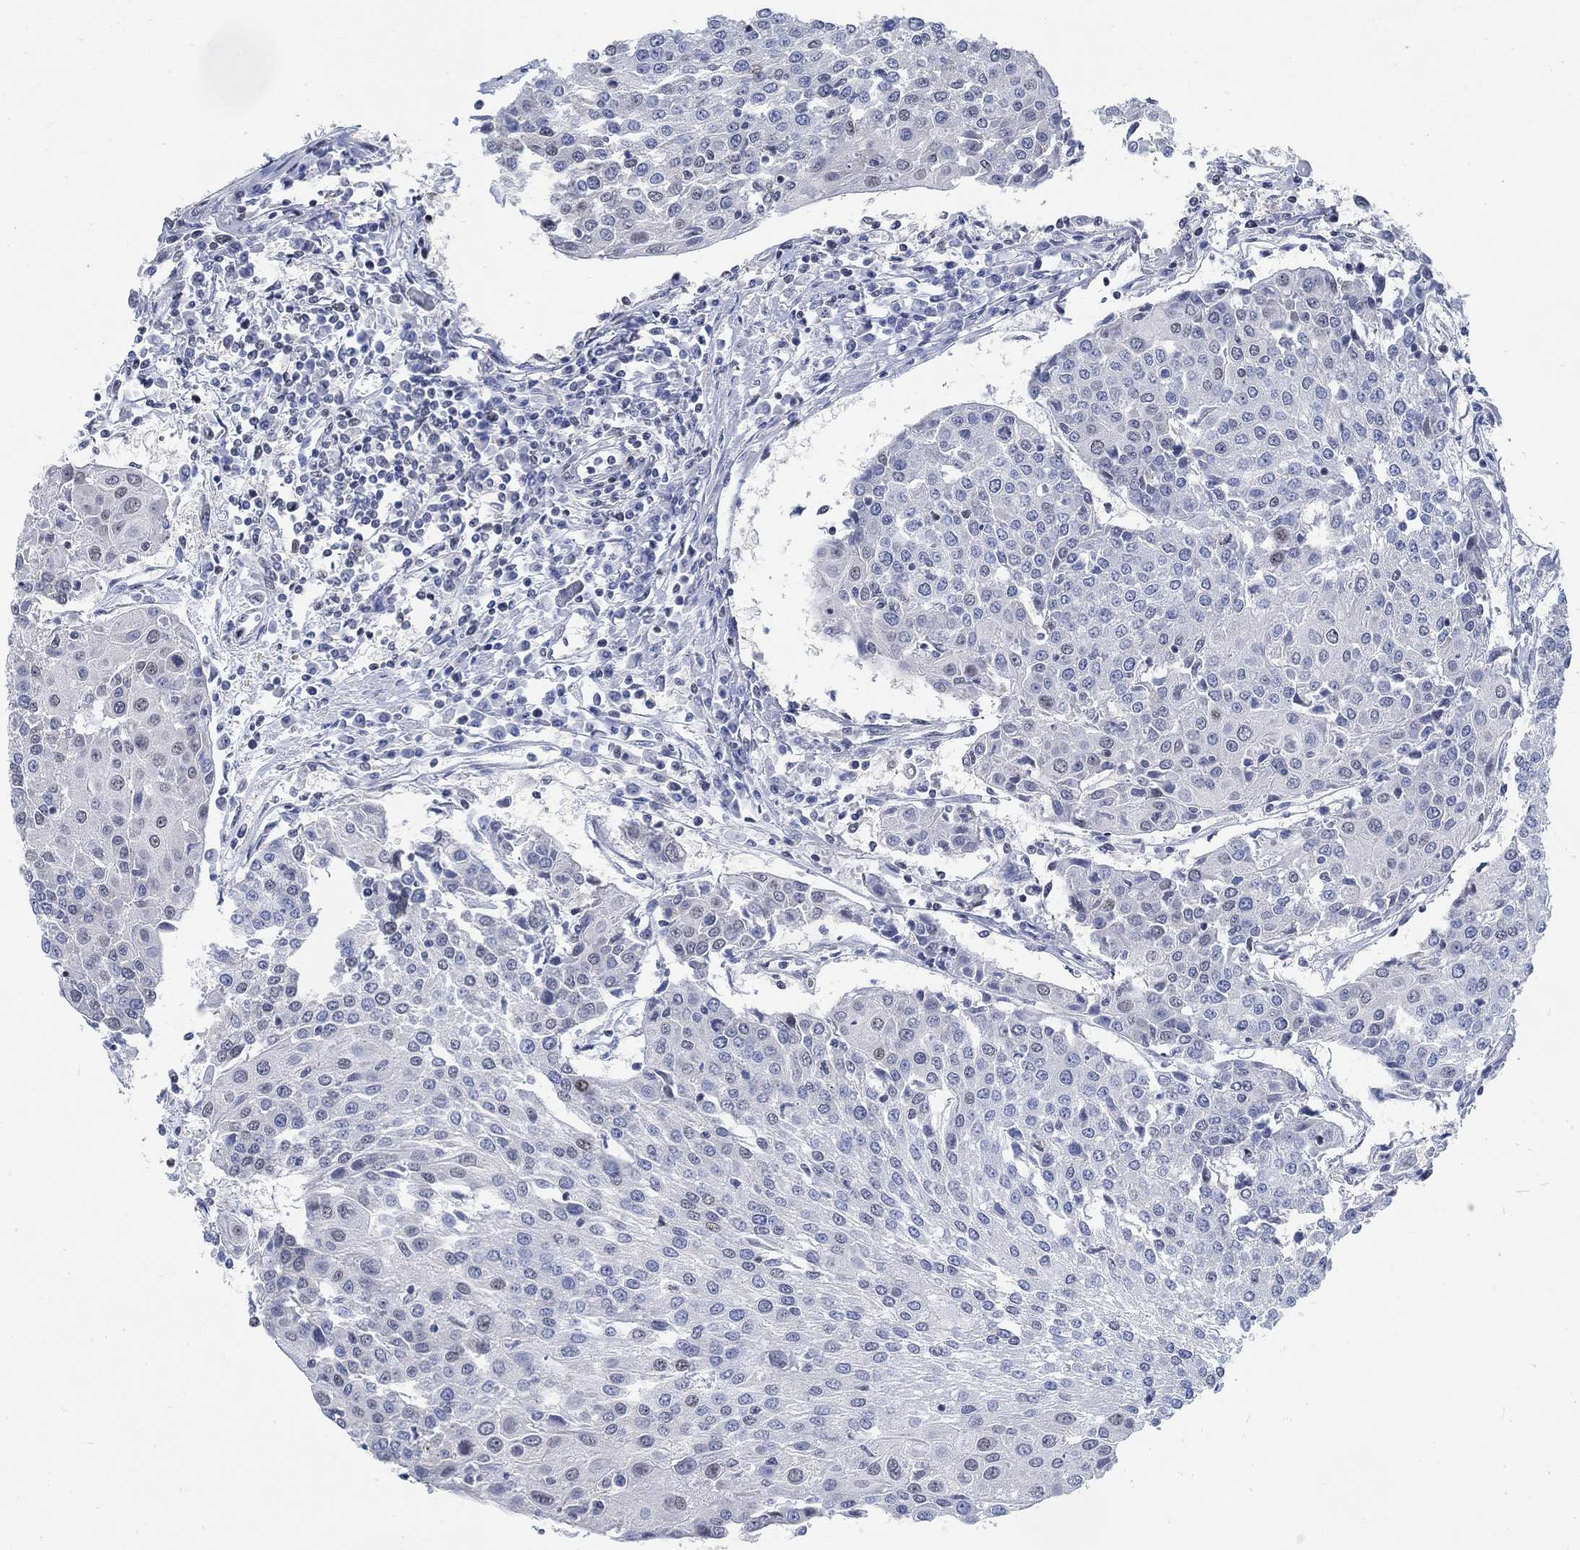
{"staining": {"intensity": "negative", "quantity": "none", "location": "none"}, "tissue": "urothelial cancer", "cell_type": "Tumor cells", "image_type": "cancer", "snomed": [{"axis": "morphology", "description": "Urothelial carcinoma, High grade"}, {"axis": "topography", "description": "Urinary bladder"}], "caption": "A histopathology image of human urothelial cancer is negative for staining in tumor cells.", "gene": "KCNH8", "patient": {"sex": "female", "age": 85}}